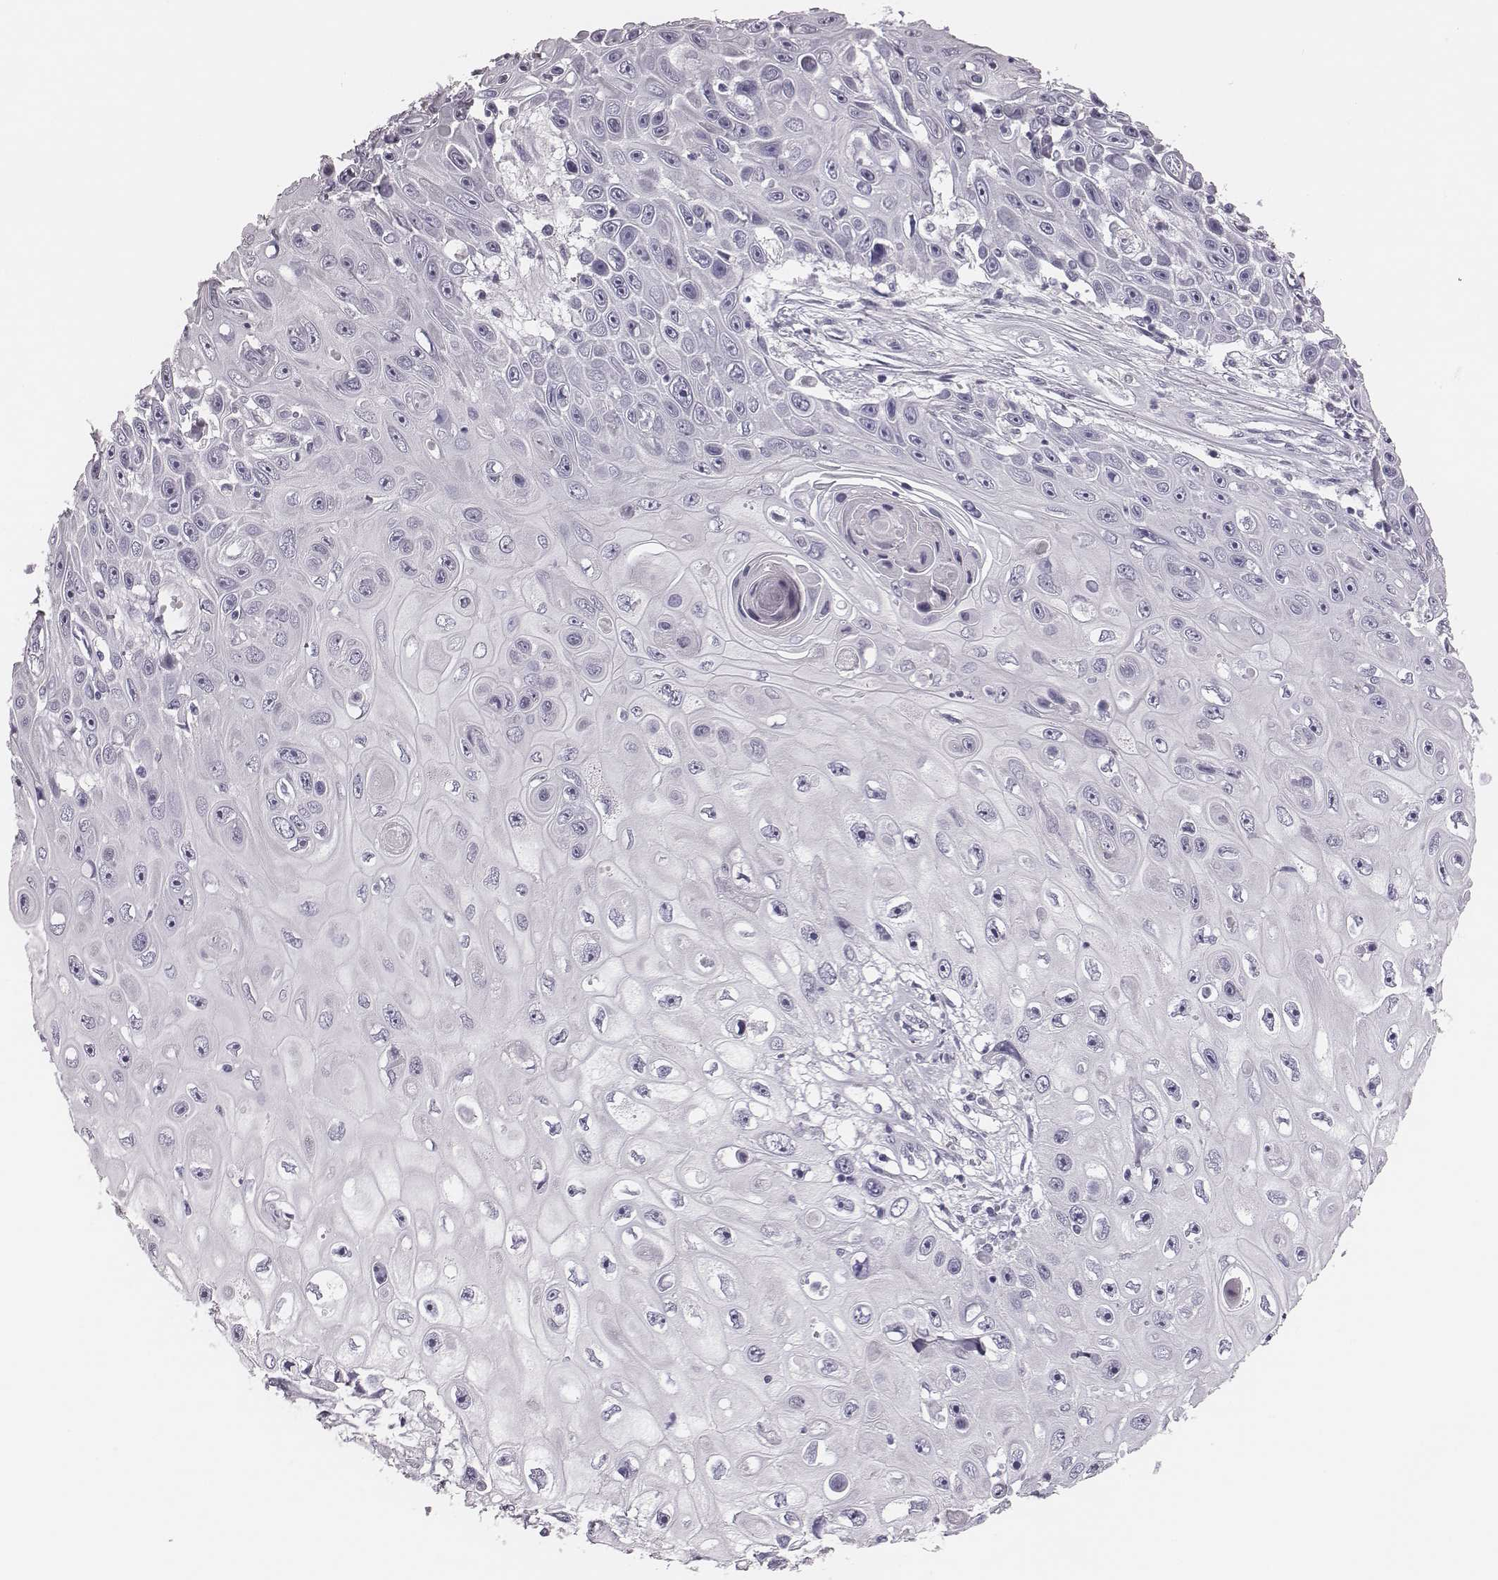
{"staining": {"intensity": "negative", "quantity": "none", "location": "none"}, "tissue": "skin cancer", "cell_type": "Tumor cells", "image_type": "cancer", "snomed": [{"axis": "morphology", "description": "Squamous cell carcinoma, NOS"}, {"axis": "topography", "description": "Skin"}], "caption": "The micrograph shows no staining of tumor cells in squamous cell carcinoma (skin).", "gene": "CSH1", "patient": {"sex": "male", "age": 82}}